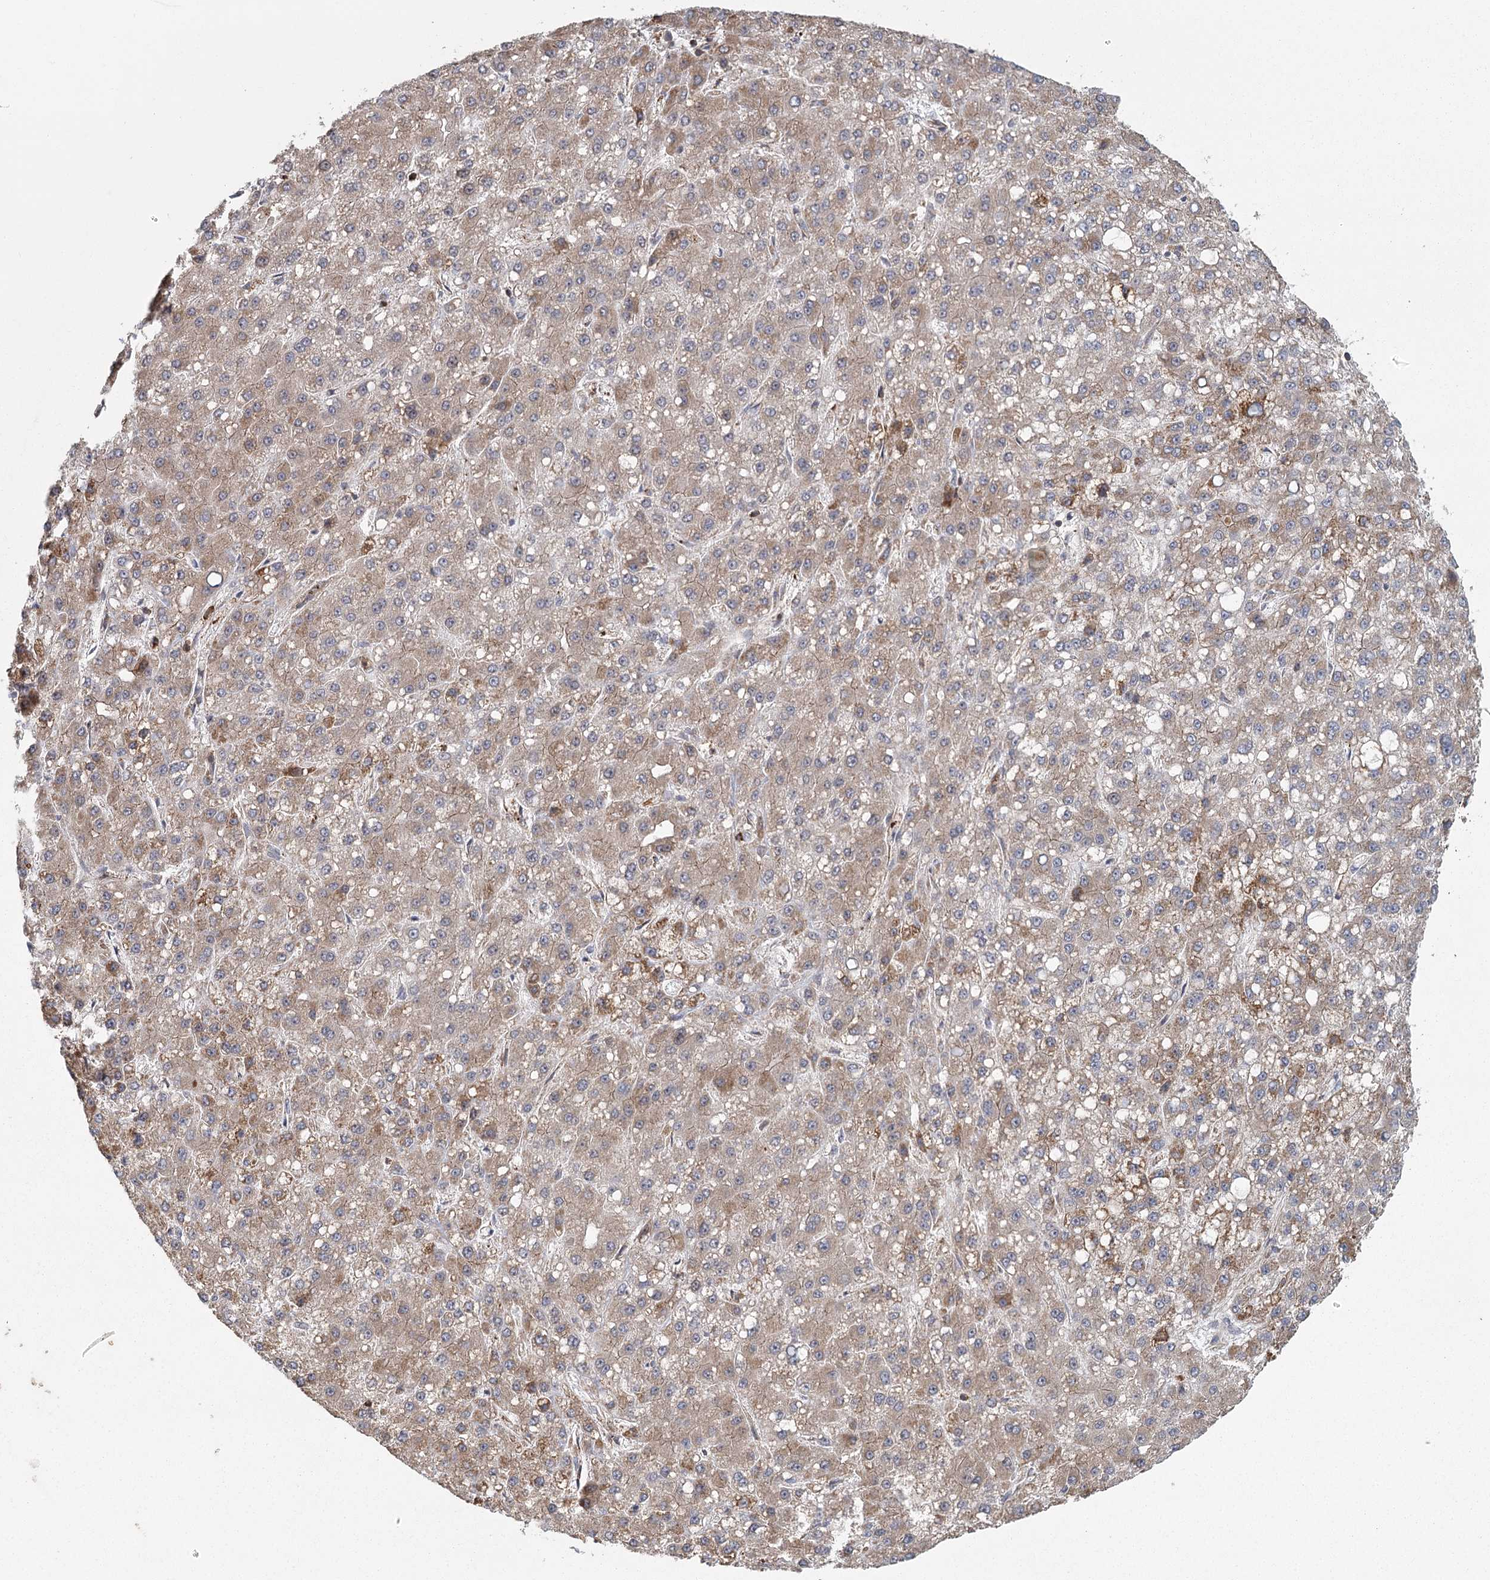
{"staining": {"intensity": "weak", "quantity": ">75%", "location": "cytoplasmic/membranous"}, "tissue": "liver cancer", "cell_type": "Tumor cells", "image_type": "cancer", "snomed": [{"axis": "morphology", "description": "Carcinoma, Hepatocellular, NOS"}, {"axis": "topography", "description": "Liver"}], "caption": "DAB (3,3'-diaminobenzidine) immunohistochemical staining of human liver hepatocellular carcinoma demonstrates weak cytoplasmic/membranous protein expression in approximately >75% of tumor cells.", "gene": "PLEKHA7", "patient": {"sex": "male", "age": 67}}